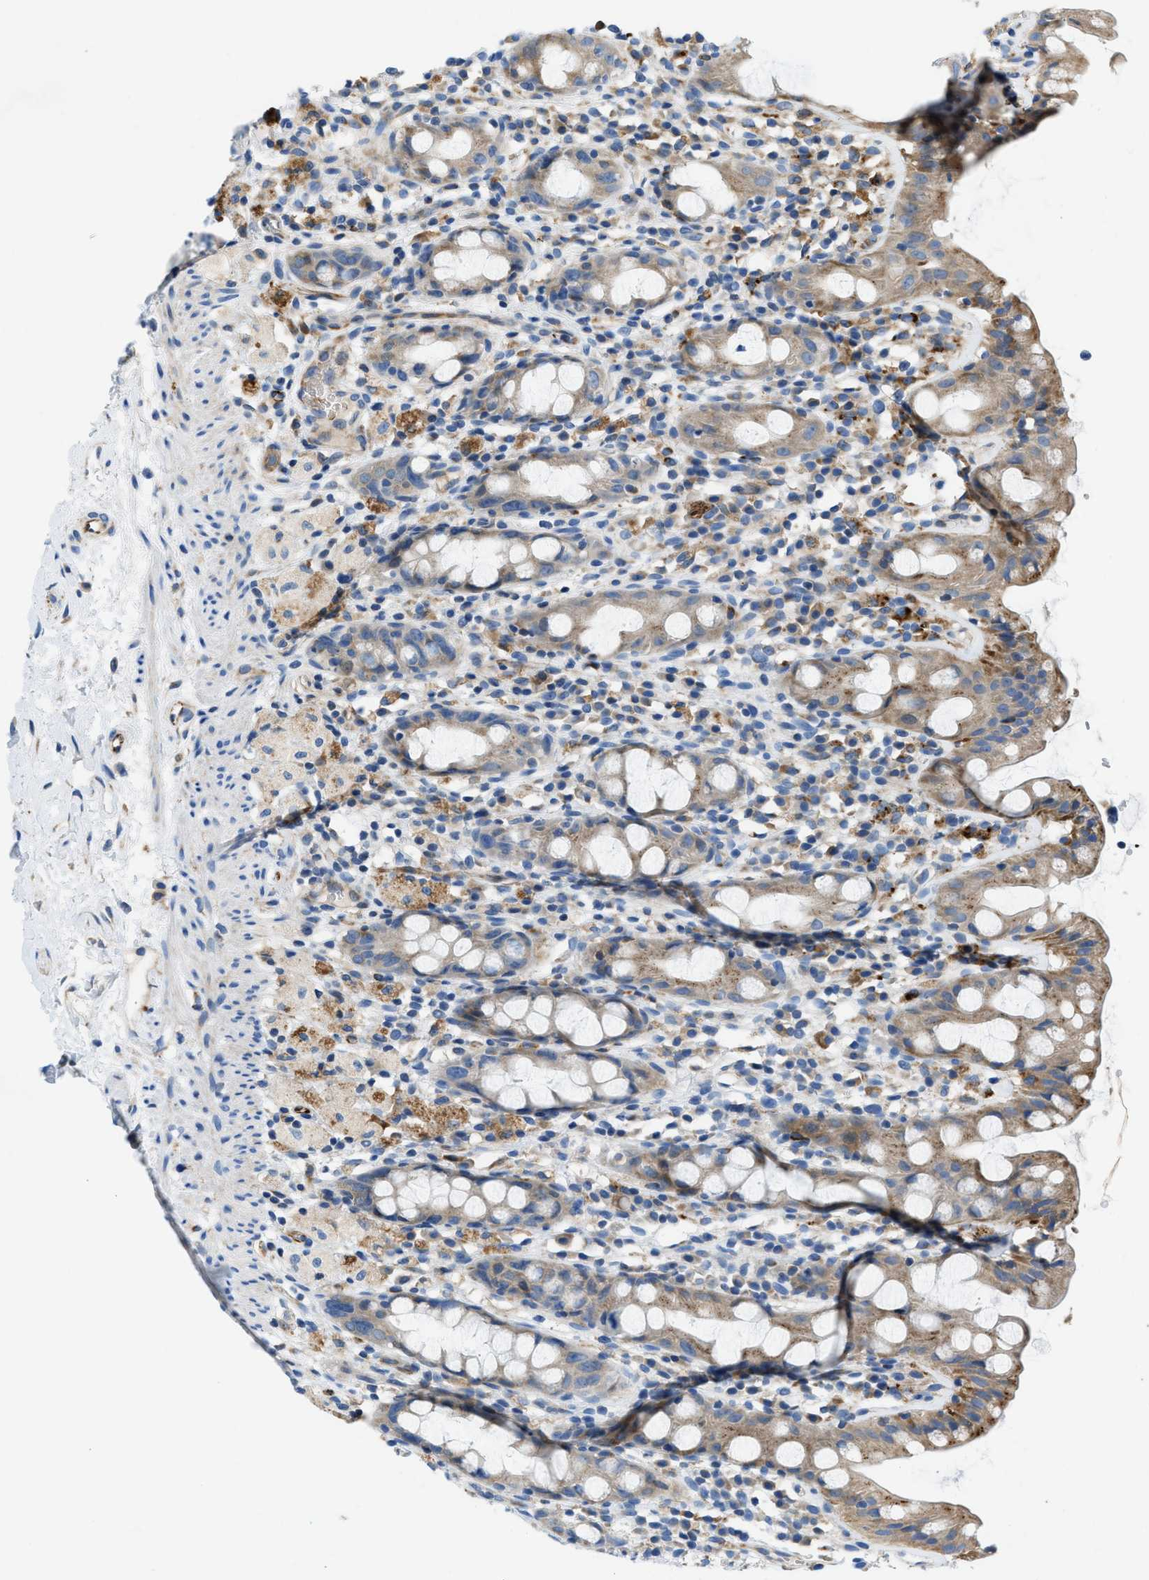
{"staining": {"intensity": "weak", "quantity": "25%-75%", "location": "cytoplasmic/membranous"}, "tissue": "rectum", "cell_type": "Glandular cells", "image_type": "normal", "snomed": [{"axis": "morphology", "description": "Normal tissue, NOS"}, {"axis": "topography", "description": "Rectum"}], "caption": "This histopathology image displays immunohistochemistry staining of unremarkable human rectum, with low weak cytoplasmic/membranous expression in approximately 25%-75% of glandular cells.", "gene": "ZNF831", "patient": {"sex": "male", "age": 44}}